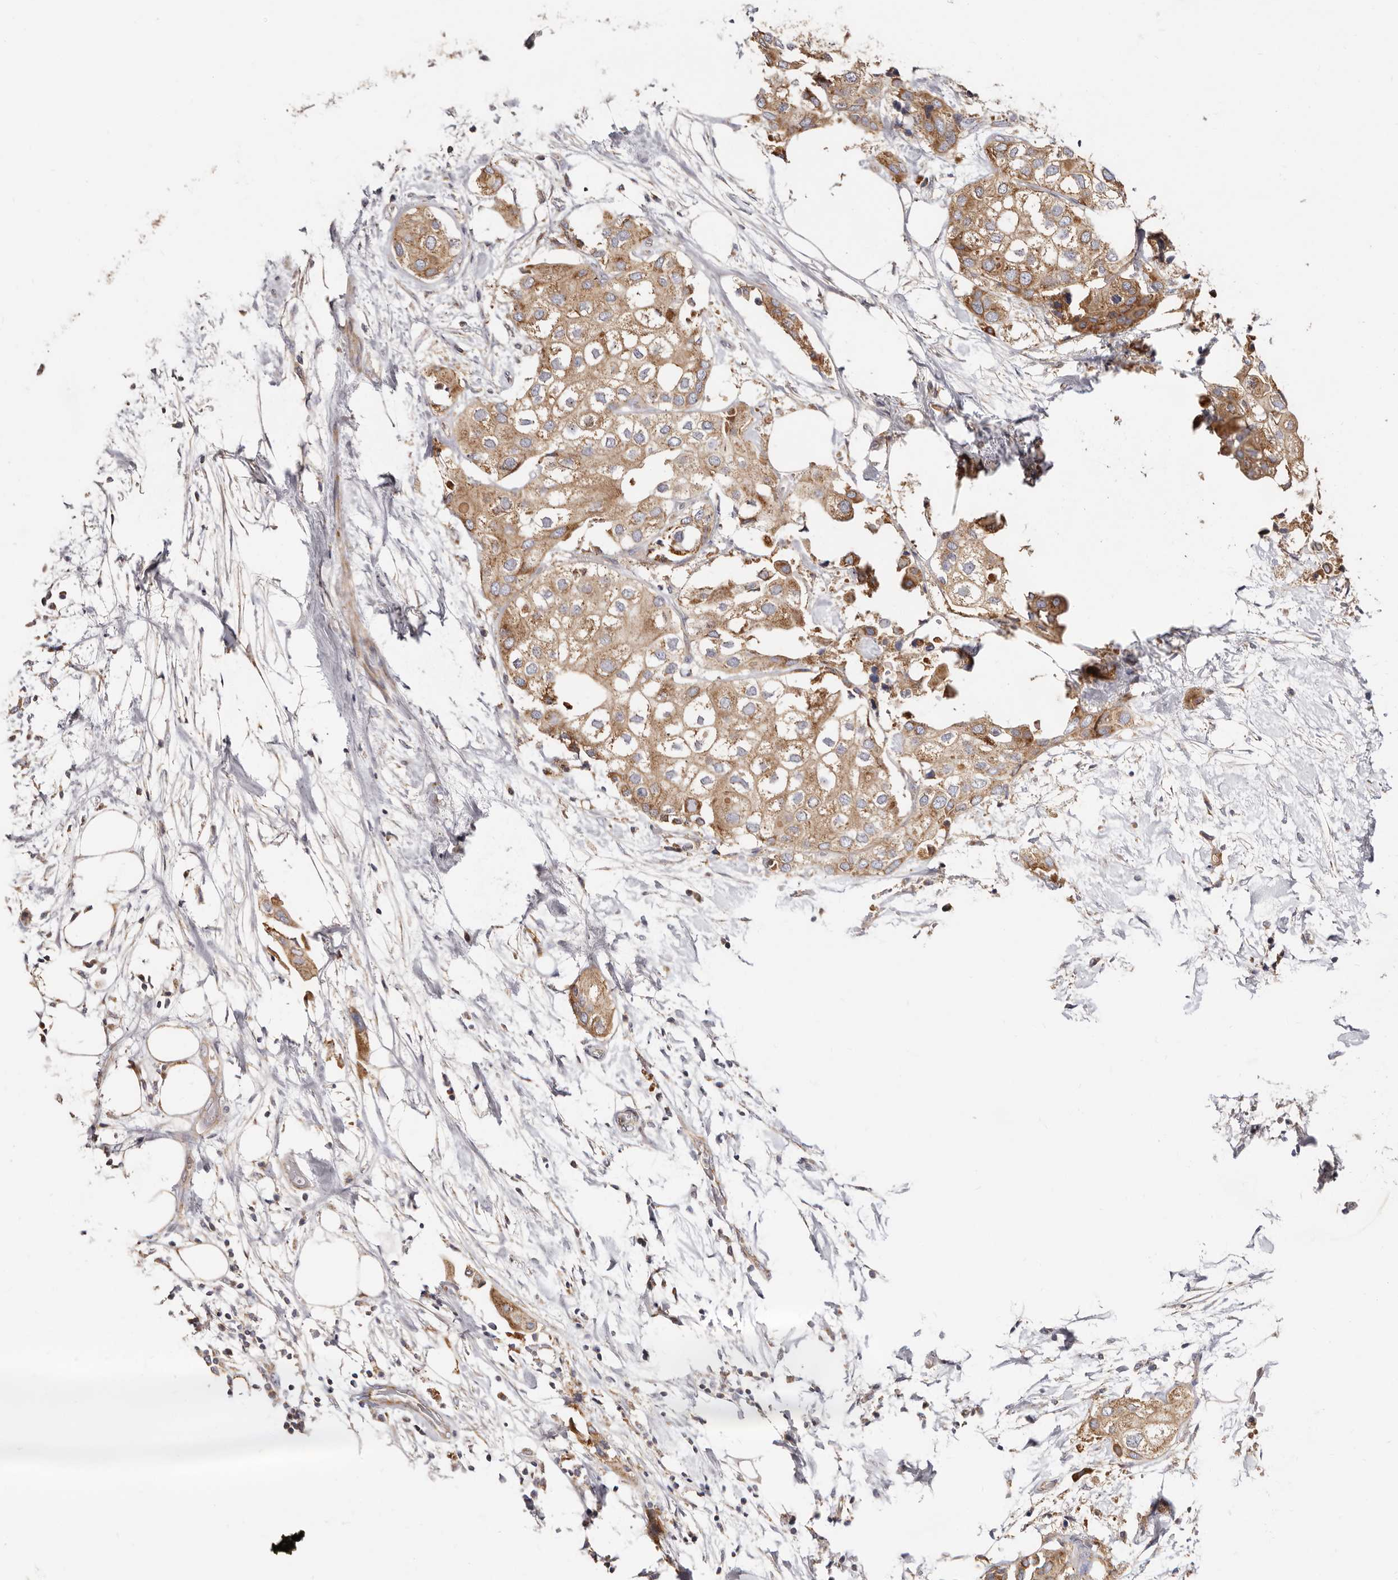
{"staining": {"intensity": "moderate", "quantity": ">75%", "location": "cytoplasmic/membranous"}, "tissue": "urothelial cancer", "cell_type": "Tumor cells", "image_type": "cancer", "snomed": [{"axis": "morphology", "description": "Urothelial carcinoma, High grade"}, {"axis": "topography", "description": "Urinary bladder"}], "caption": "Moderate cytoplasmic/membranous expression is seen in approximately >75% of tumor cells in urothelial cancer. The staining was performed using DAB (3,3'-diaminobenzidine), with brown indicating positive protein expression. Nuclei are stained blue with hematoxylin.", "gene": "BAIAP2L1", "patient": {"sex": "male", "age": 64}}